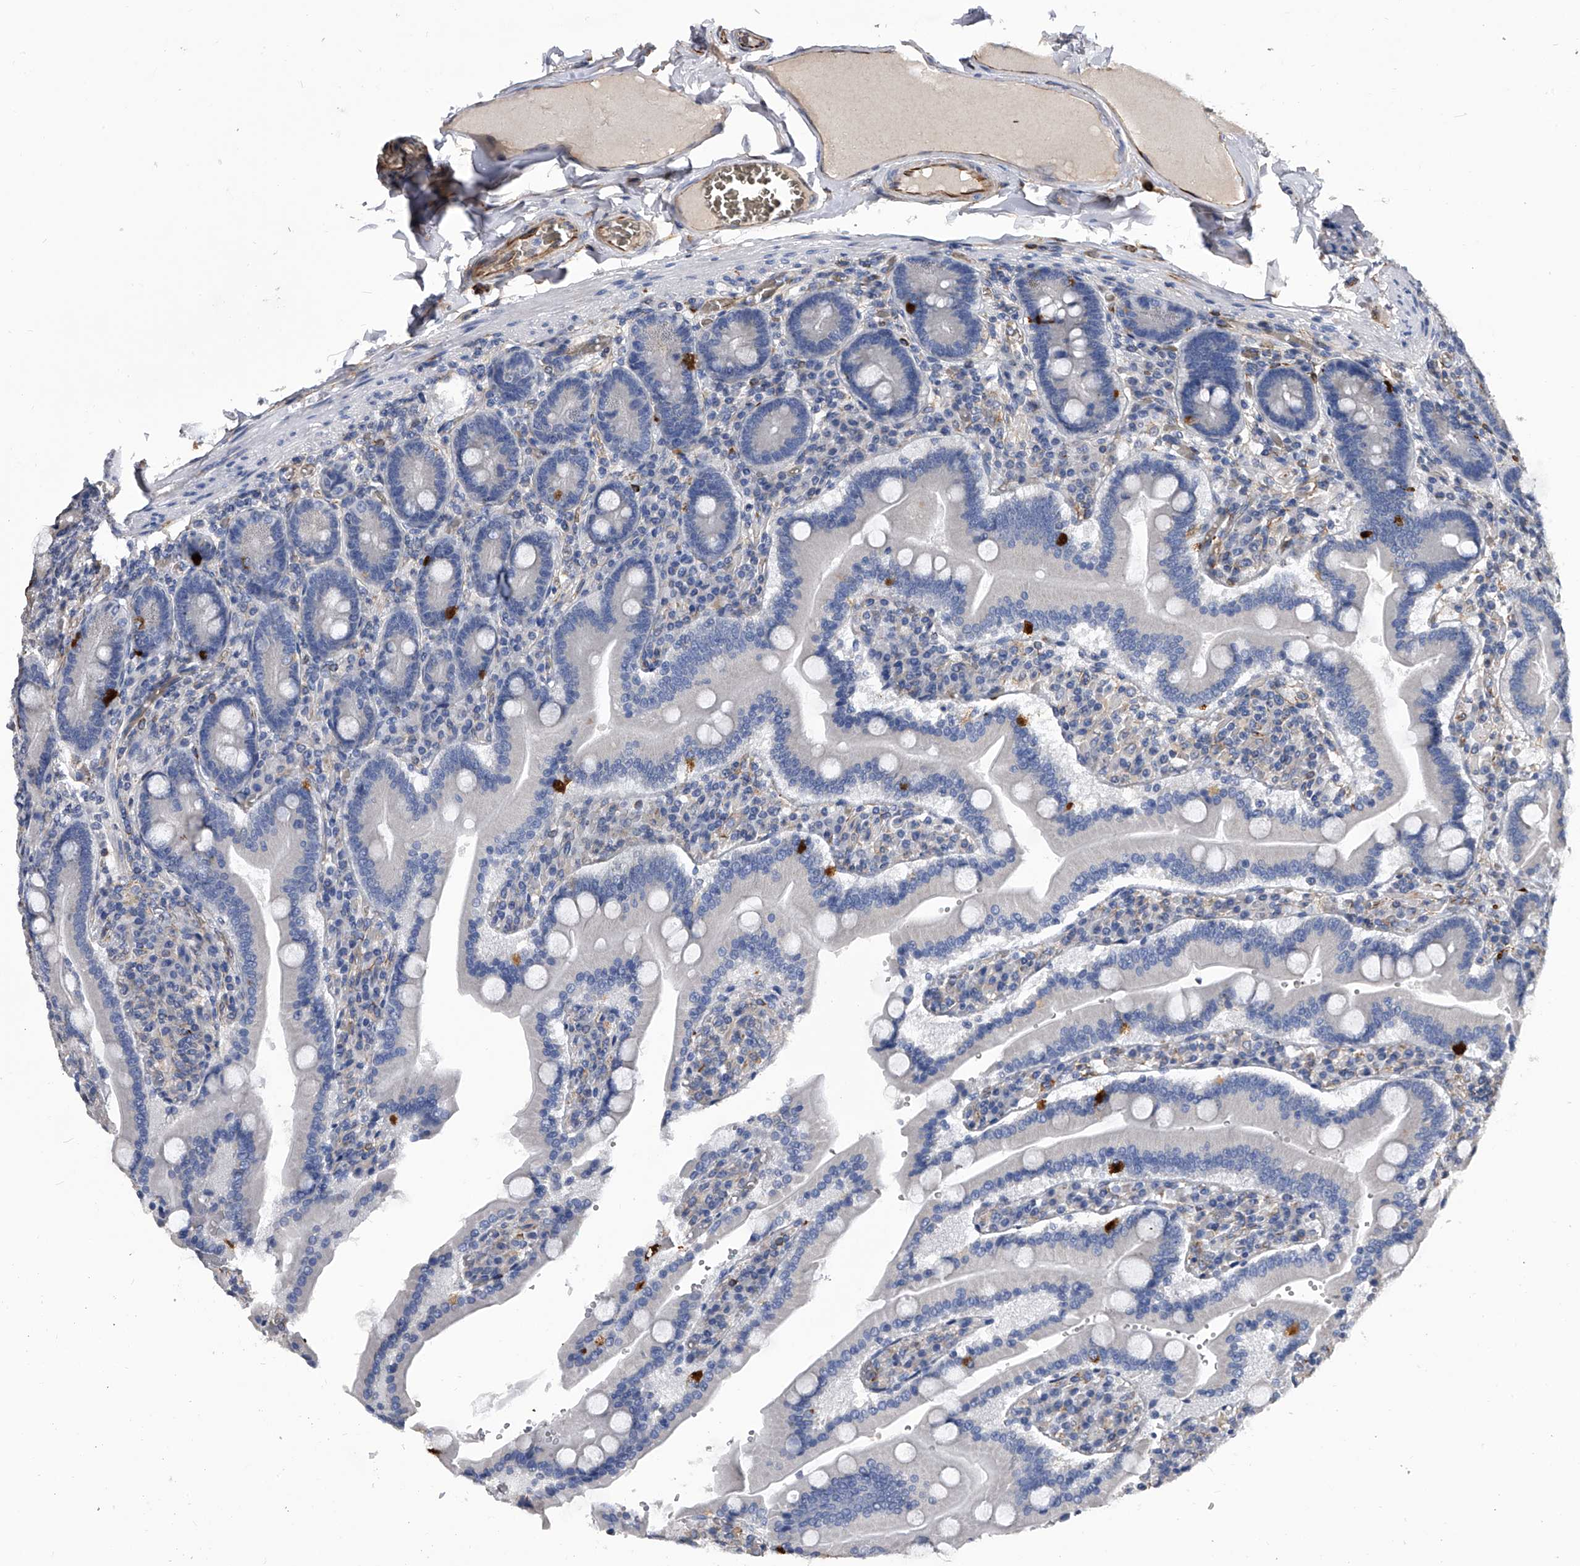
{"staining": {"intensity": "strong", "quantity": "<25%", "location": "cytoplasmic/membranous"}, "tissue": "duodenum", "cell_type": "Glandular cells", "image_type": "normal", "snomed": [{"axis": "morphology", "description": "Normal tissue, NOS"}, {"axis": "topography", "description": "Duodenum"}], "caption": "Duodenum stained for a protein (brown) reveals strong cytoplasmic/membranous positive positivity in about <25% of glandular cells.", "gene": "EFCAB7", "patient": {"sex": "female", "age": 62}}